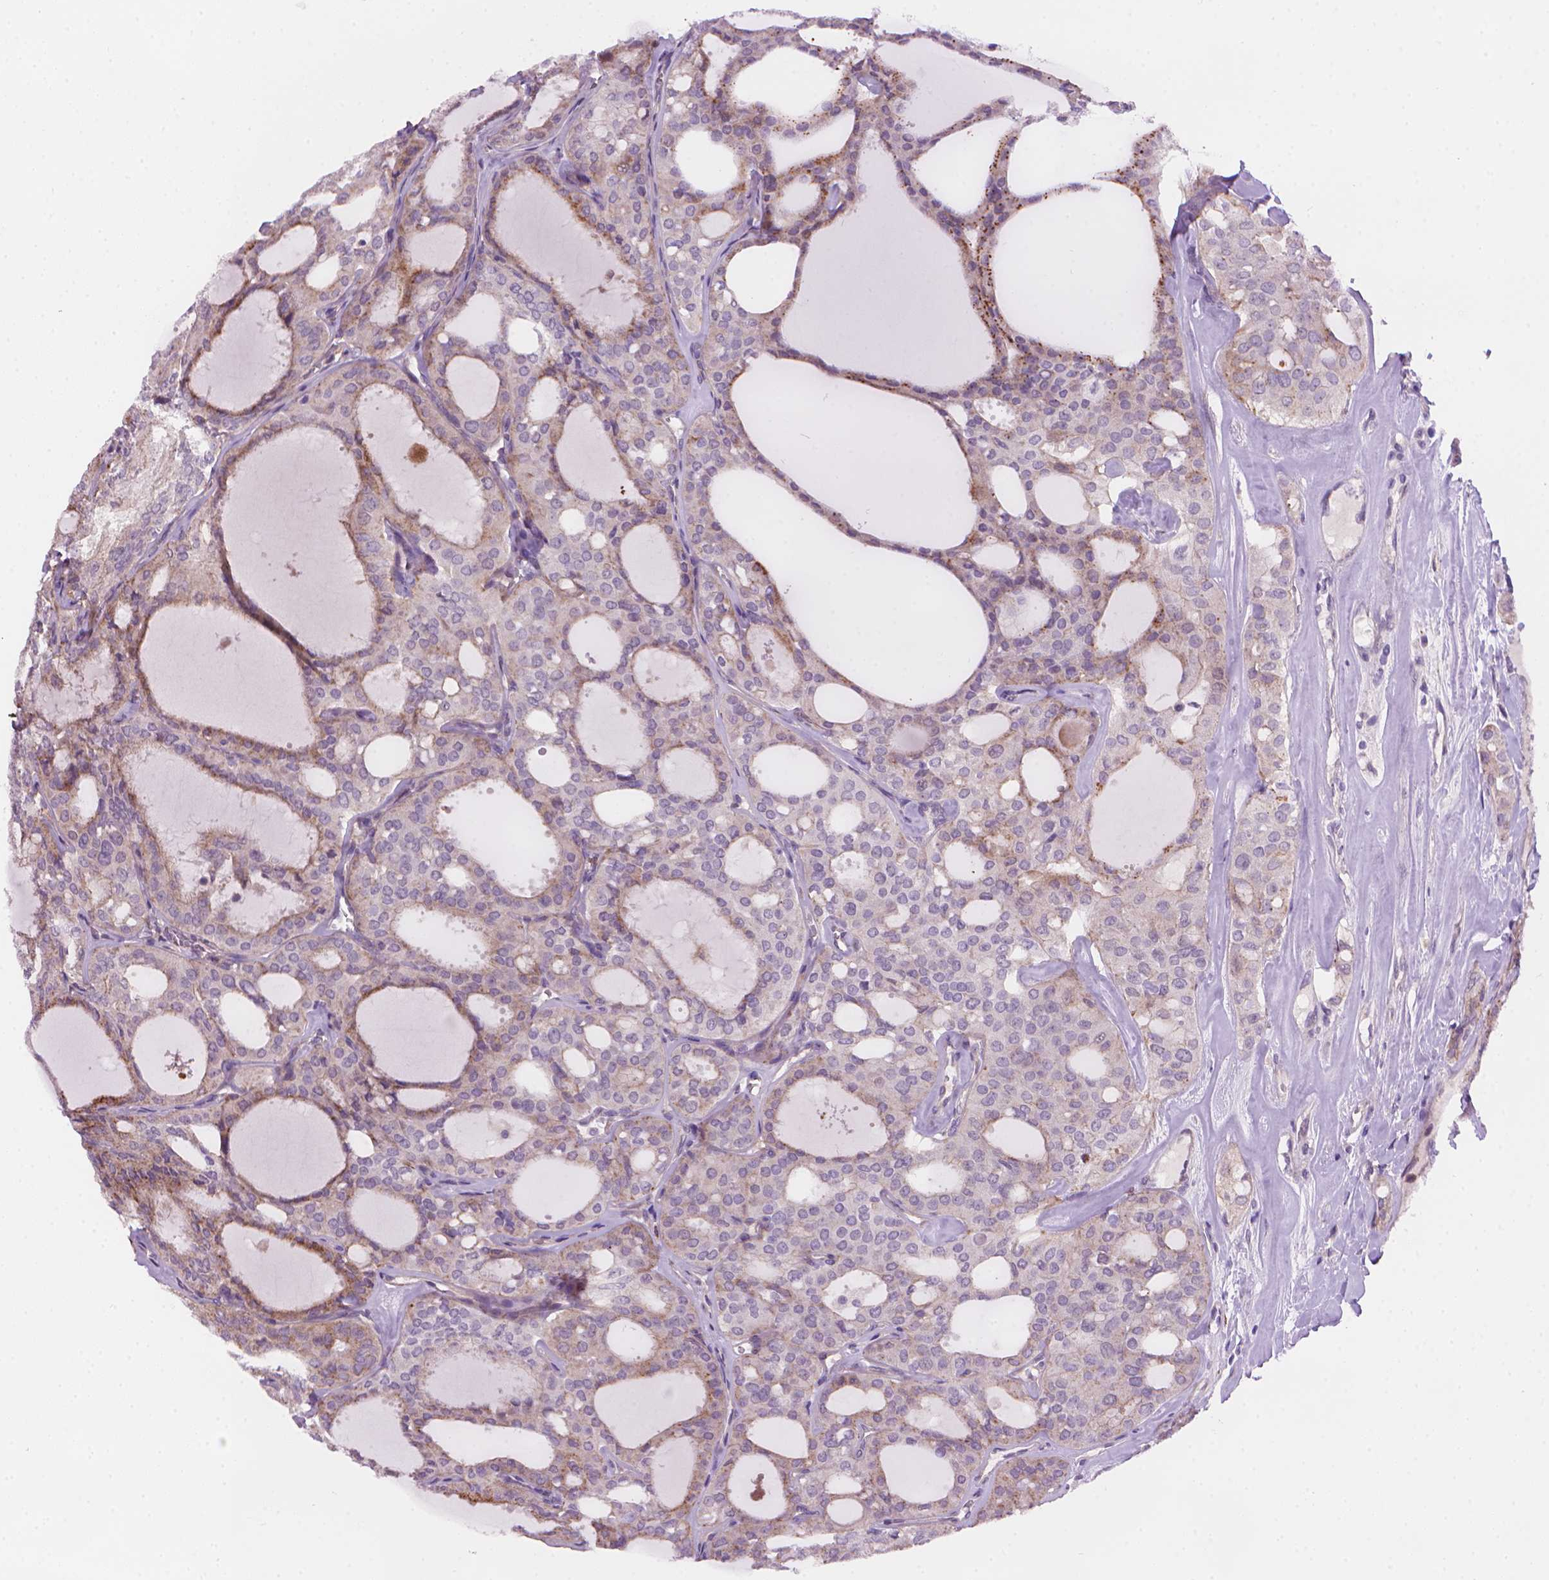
{"staining": {"intensity": "weak", "quantity": "<25%", "location": "cytoplasmic/membranous"}, "tissue": "thyroid cancer", "cell_type": "Tumor cells", "image_type": "cancer", "snomed": [{"axis": "morphology", "description": "Follicular adenoma carcinoma, NOS"}, {"axis": "topography", "description": "Thyroid gland"}], "caption": "Thyroid cancer (follicular adenoma carcinoma) stained for a protein using immunohistochemistry (IHC) demonstrates no expression tumor cells.", "gene": "AMMECR1", "patient": {"sex": "male", "age": 75}}